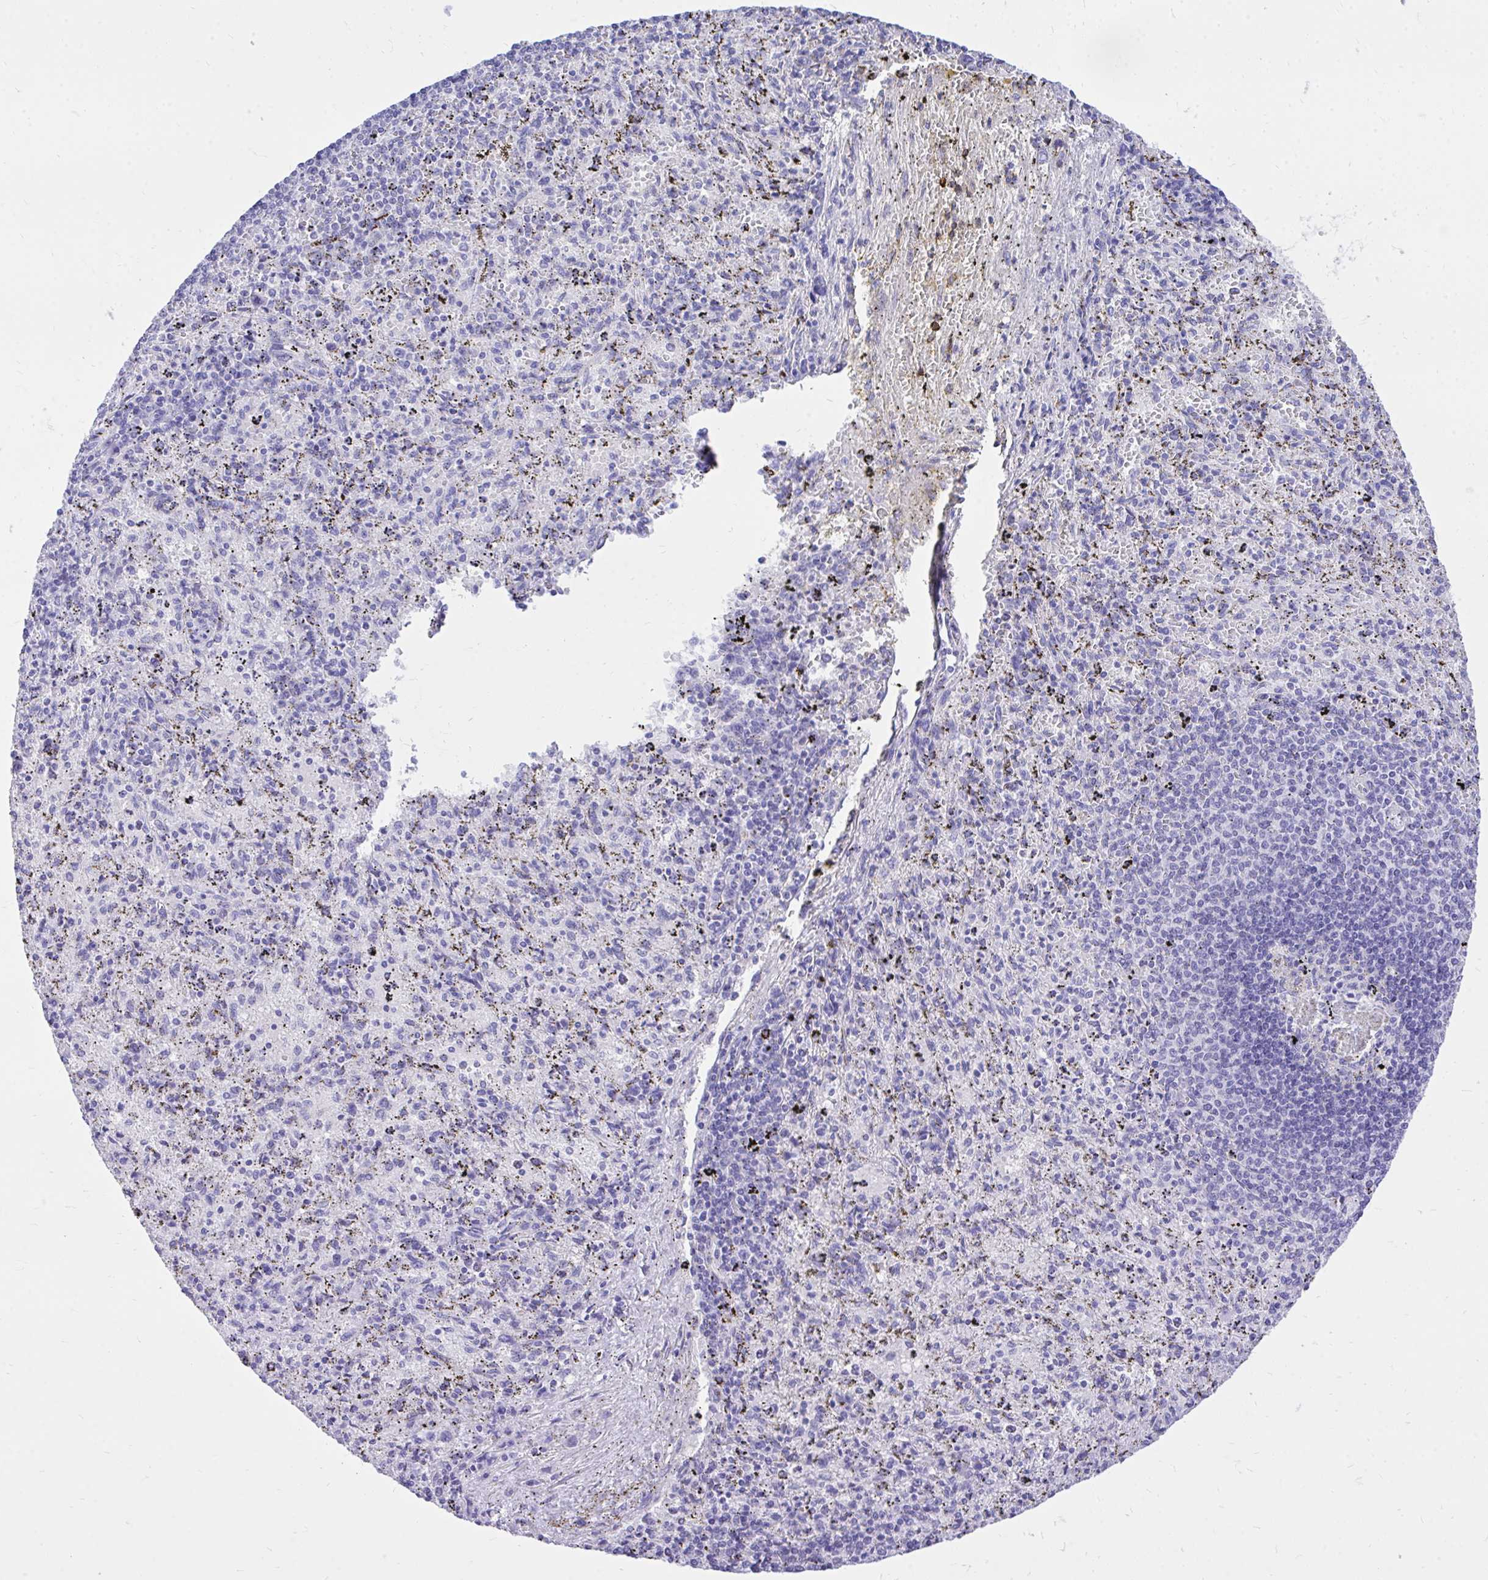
{"staining": {"intensity": "negative", "quantity": "none", "location": "none"}, "tissue": "spleen", "cell_type": "Cells in red pulp", "image_type": "normal", "snomed": [{"axis": "morphology", "description": "Normal tissue, NOS"}, {"axis": "topography", "description": "Spleen"}], "caption": "Immunohistochemistry micrograph of benign human spleen stained for a protein (brown), which demonstrates no staining in cells in red pulp. (DAB (3,3'-diaminobenzidine) IHC visualized using brightfield microscopy, high magnification).", "gene": "MON1A", "patient": {"sex": "male", "age": 57}}